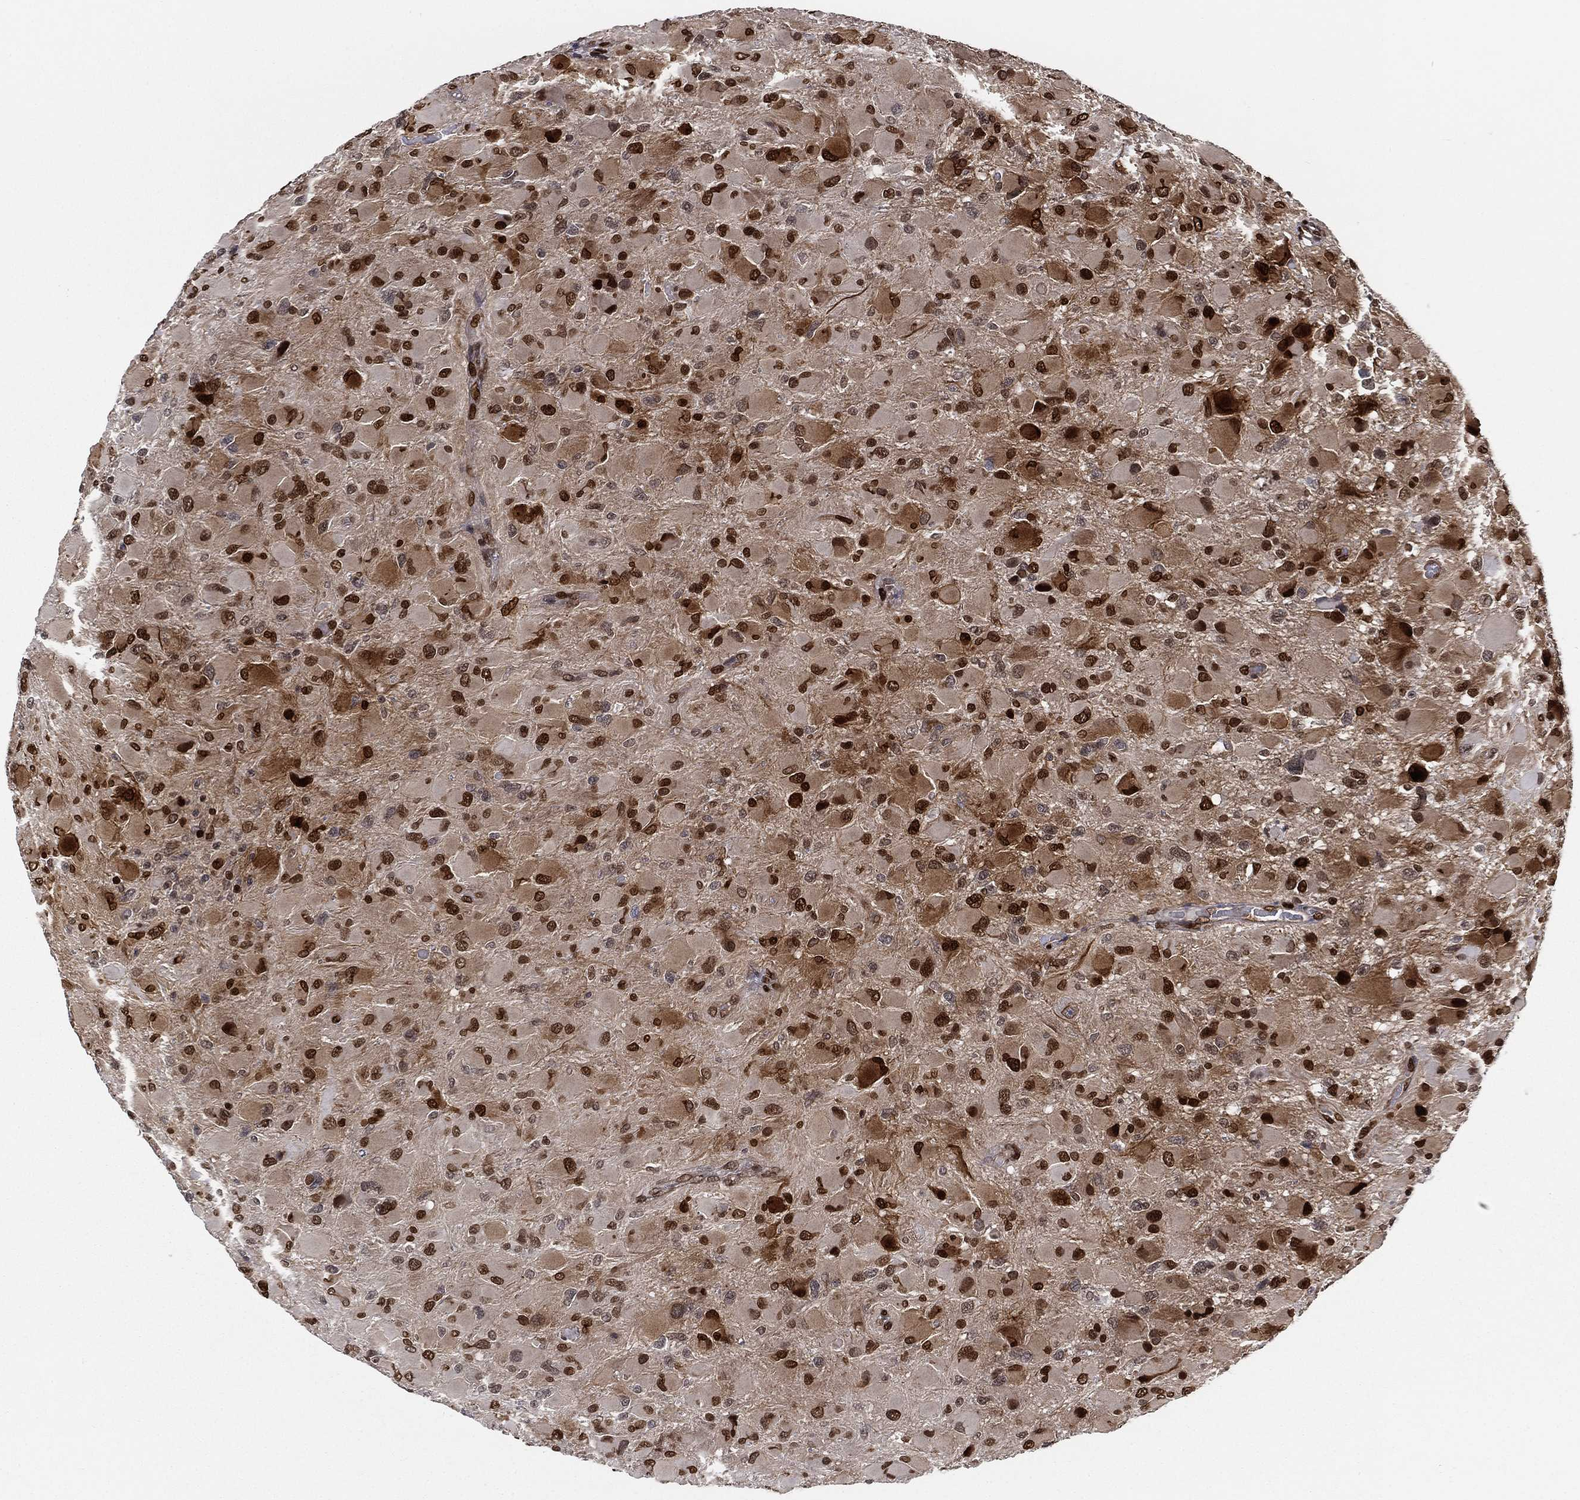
{"staining": {"intensity": "strong", "quantity": "25%-75%", "location": "nuclear"}, "tissue": "glioma", "cell_type": "Tumor cells", "image_type": "cancer", "snomed": [{"axis": "morphology", "description": "Glioma, malignant, High grade"}, {"axis": "topography", "description": "Cerebral cortex"}], "caption": "This histopathology image exhibits glioma stained with immunohistochemistry (IHC) to label a protein in brown. The nuclear of tumor cells show strong positivity for the protein. Nuclei are counter-stained blue.", "gene": "LMNB1", "patient": {"sex": "female", "age": 36}}